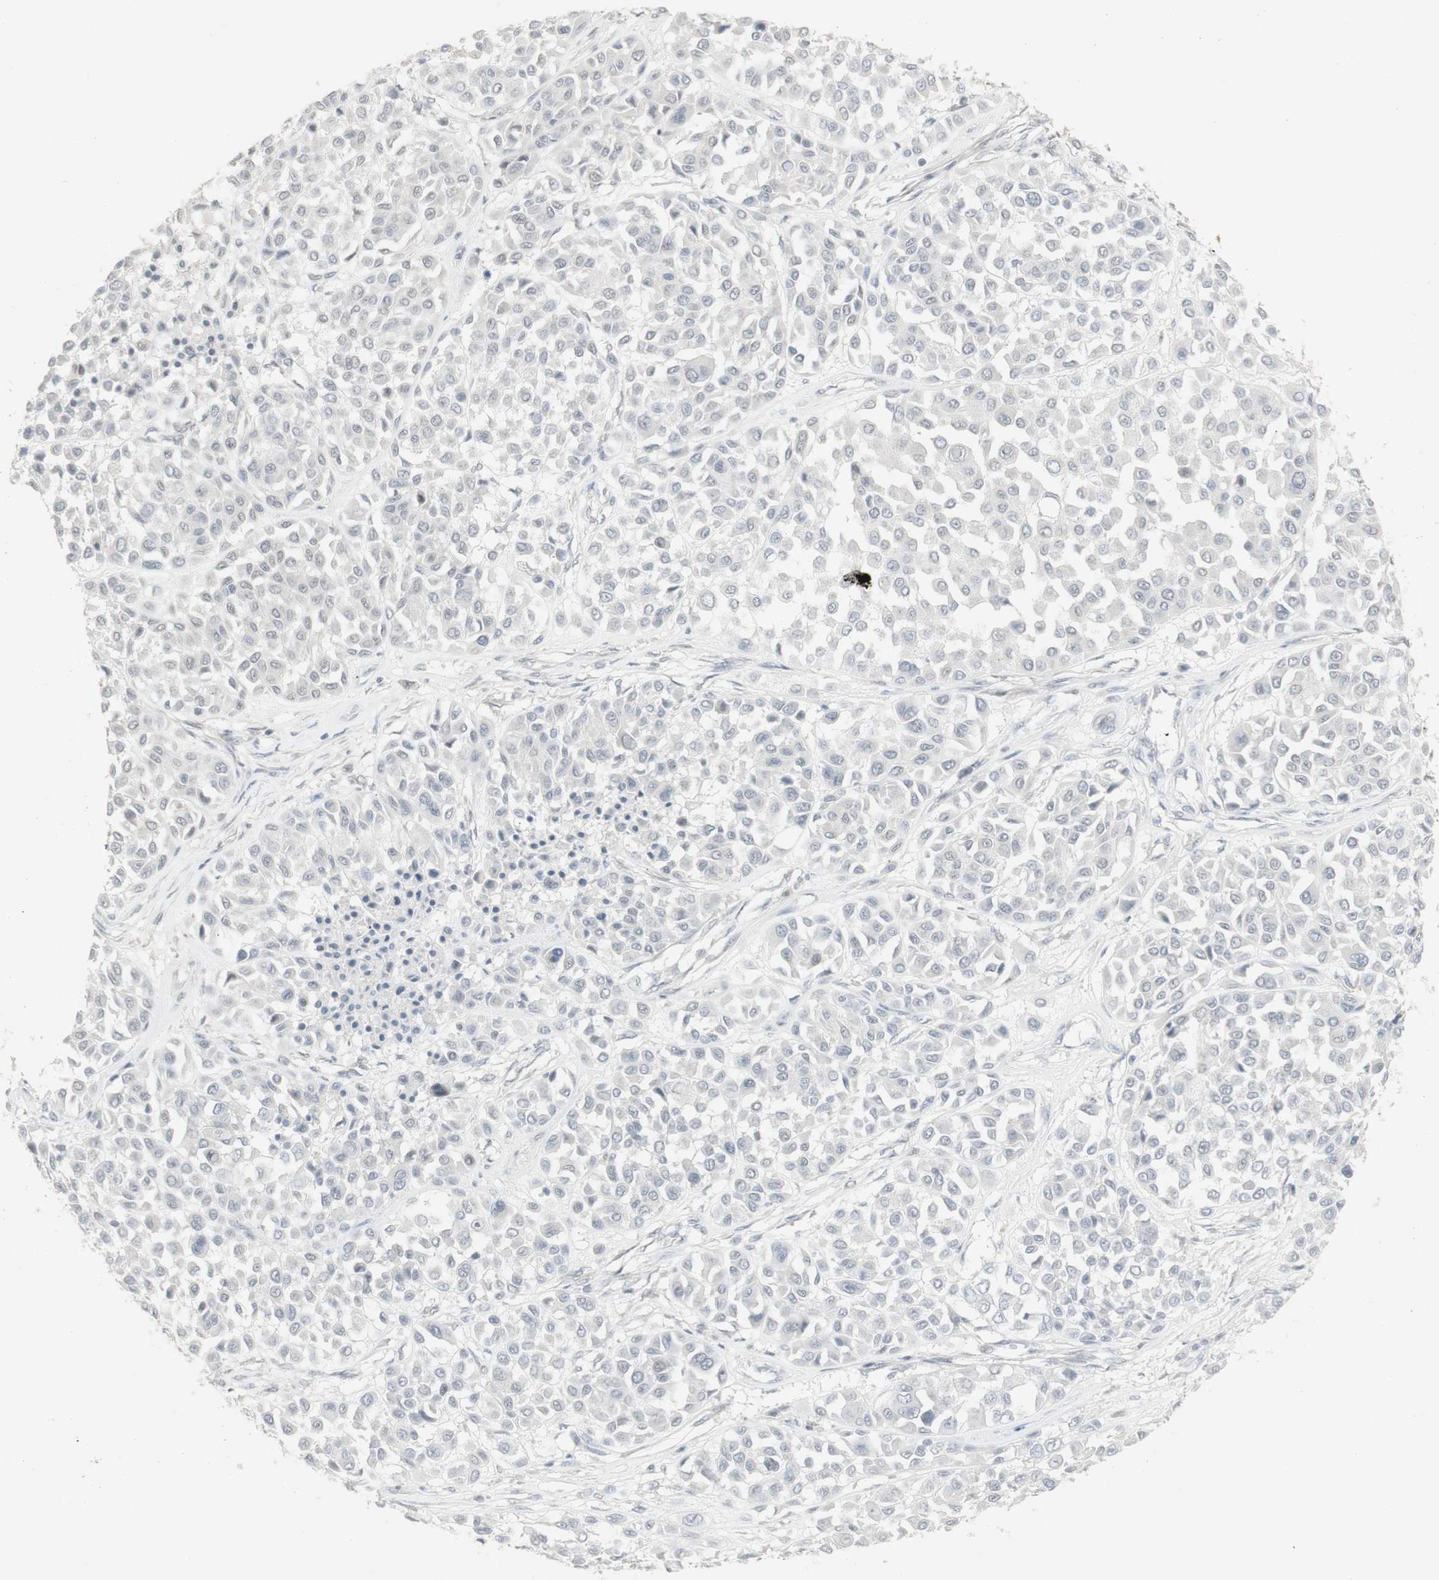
{"staining": {"intensity": "negative", "quantity": "none", "location": "none"}, "tissue": "melanoma", "cell_type": "Tumor cells", "image_type": "cancer", "snomed": [{"axis": "morphology", "description": "Malignant melanoma, Metastatic site"}, {"axis": "topography", "description": "Soft tissue"}], "caption": "The immunohistochemistry image has no significant staining in tumor cells of malignant melanoma (metastatic site) tissue.", "gene": "C1orf116", "patient": {"sex": "male", "age": 41}}